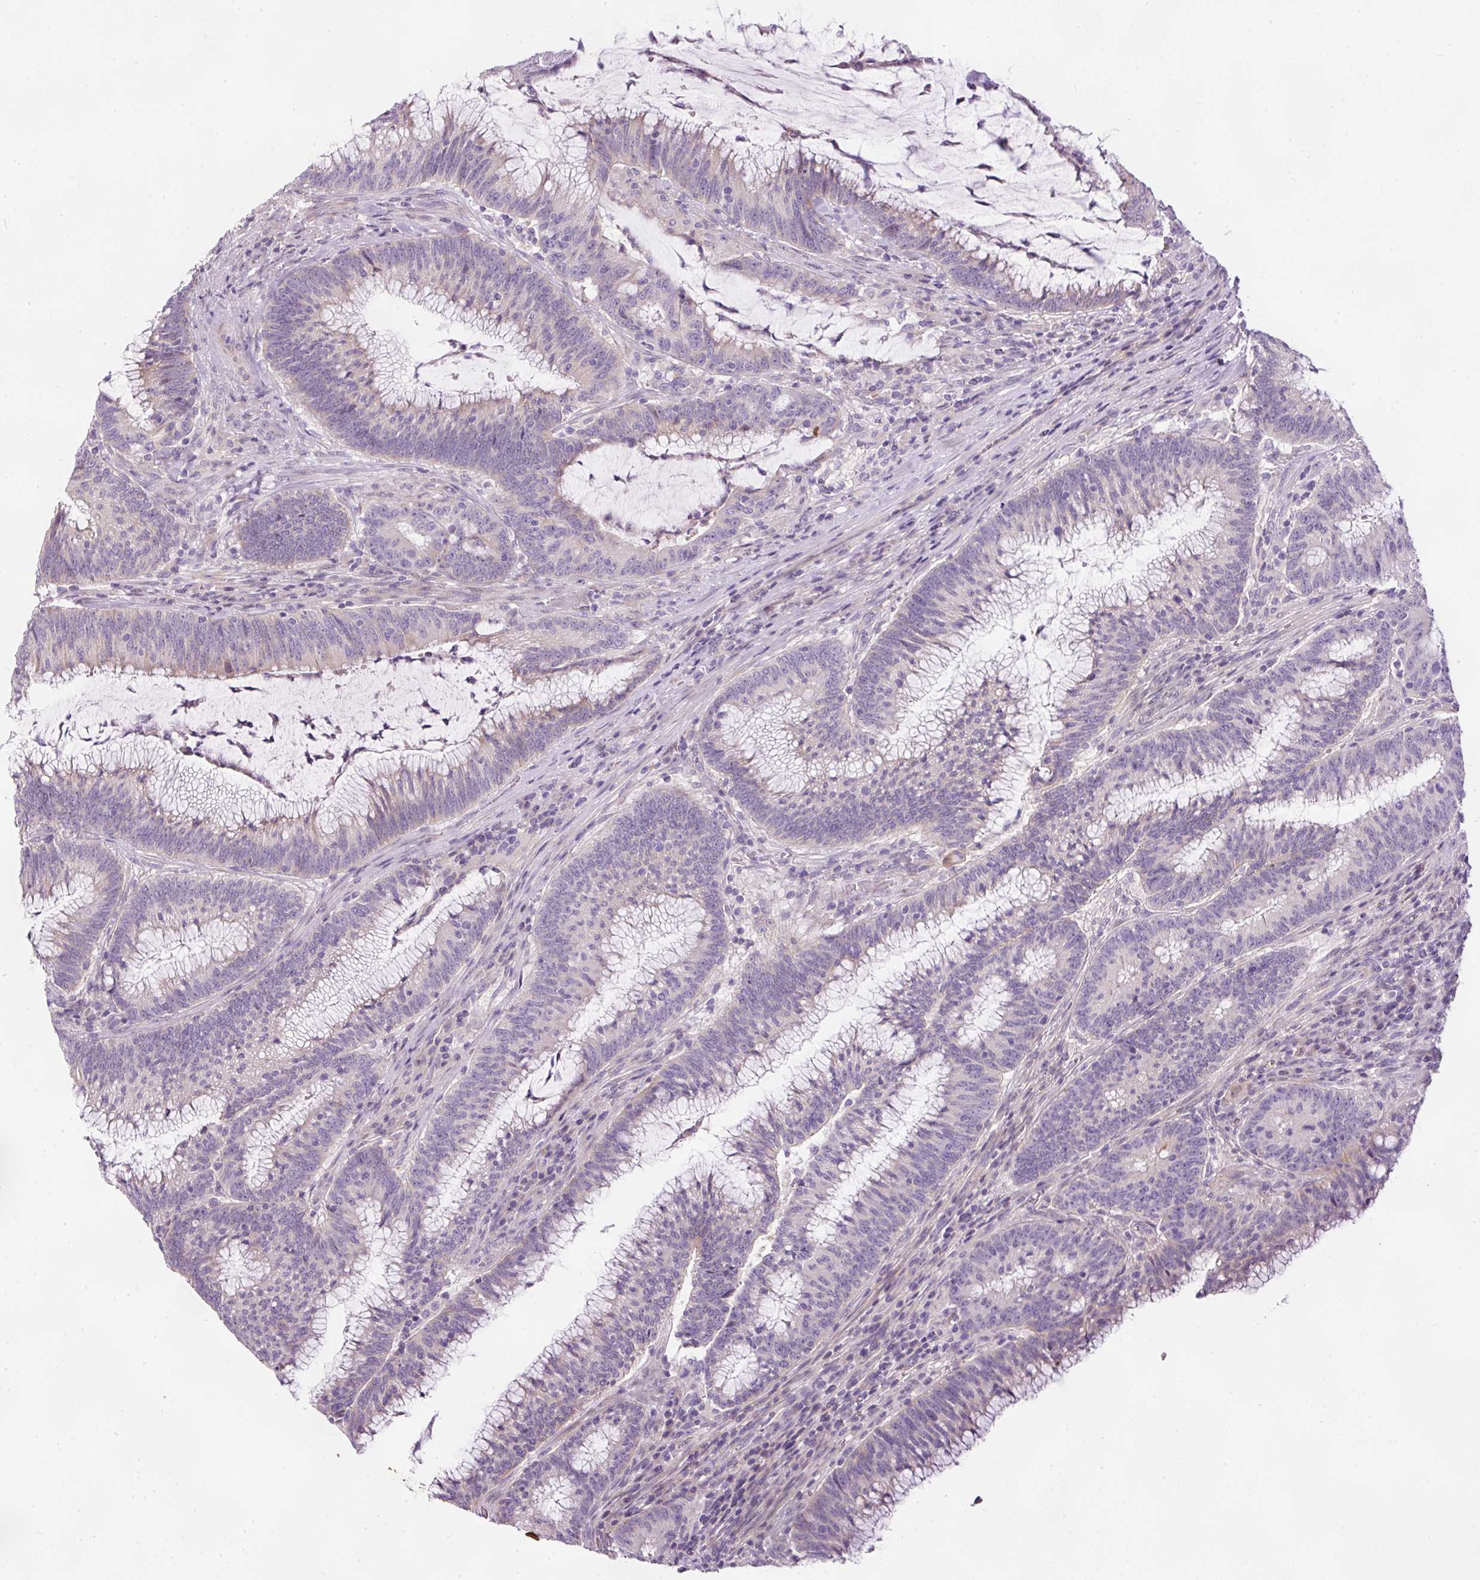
{"staining": {"intensity": "weak", "quantity": "25%-75%", "location": "cytoplasmic/membranous"}, "tissue": "colorectal cancer", "cell_type": "Tumor cells", "image_type": "cancer", "snomed": [{"axis": "morphology", "description": "Adenocarcinoma, NOS"}, {"axis": "topography", "description": "Rectum"}], "caption": "Protein staining of colorectal cancer tissue exhibits weak cytoplasmic/membranous staining in approximately 25%-75% of tumor cells.", "gene": "KPNA5", "patient": {"sex": "female", "age": 77}}